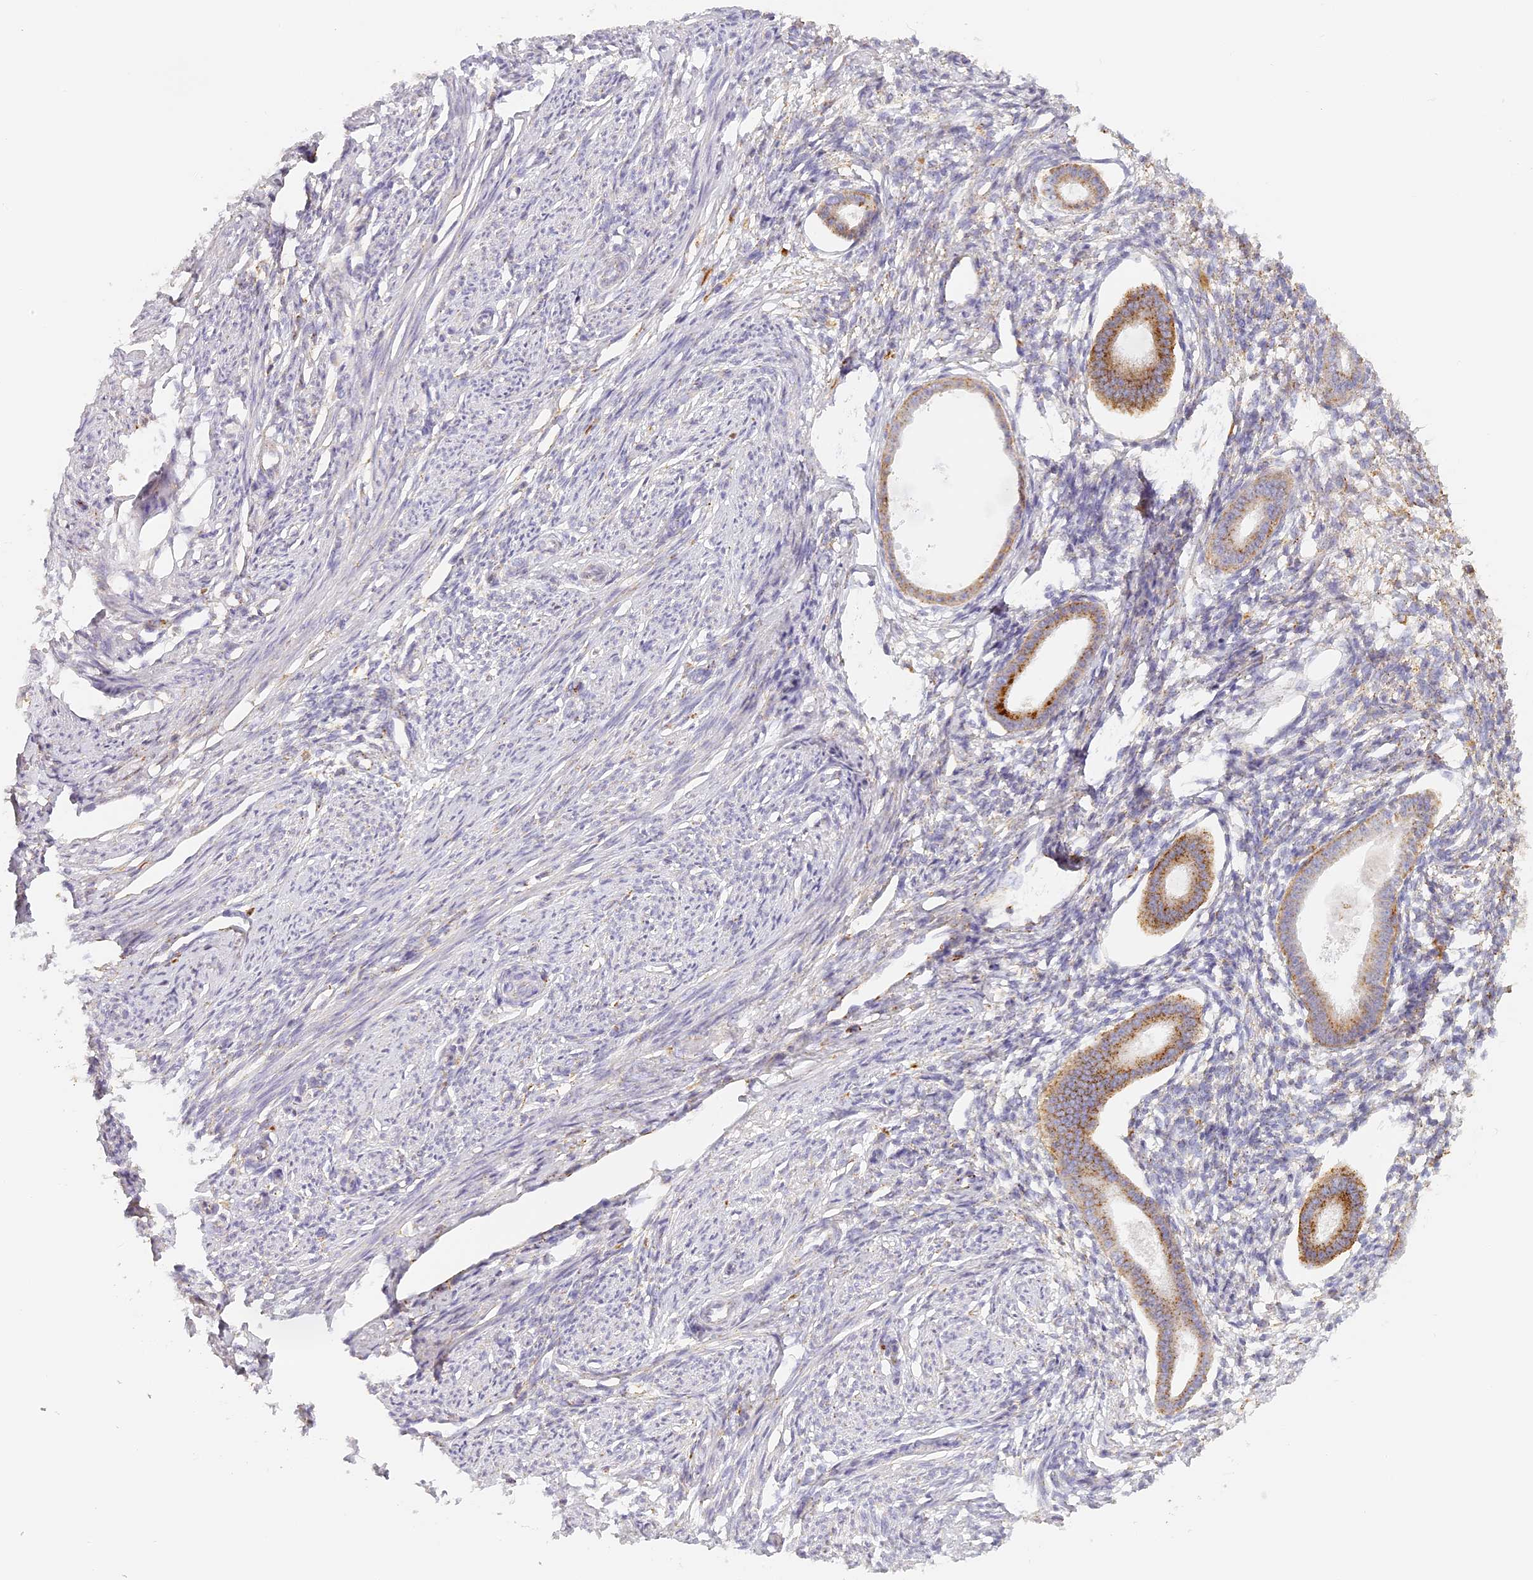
{"staining": {"intensity": "negative", "quantity": "none", "location": "none"}, "tissue": "endometrium", "cell_type": "Cells in endometrial stroma", "image_type": "normal", "snomed": [{"axis": "morphology", "description": "Normal tissue, NOS"}, {"axis": "topography", "description": "Endometrium"}], "caption": "This photomicrograph is of unremarkable endometrium stained with IHC to label a protein in brown with the nuclei are counter-stained blue. There is no staining in cells in endometrial stroma.", "gene": "LAMP2", "patient": {"sex": "female", "age": 56}}